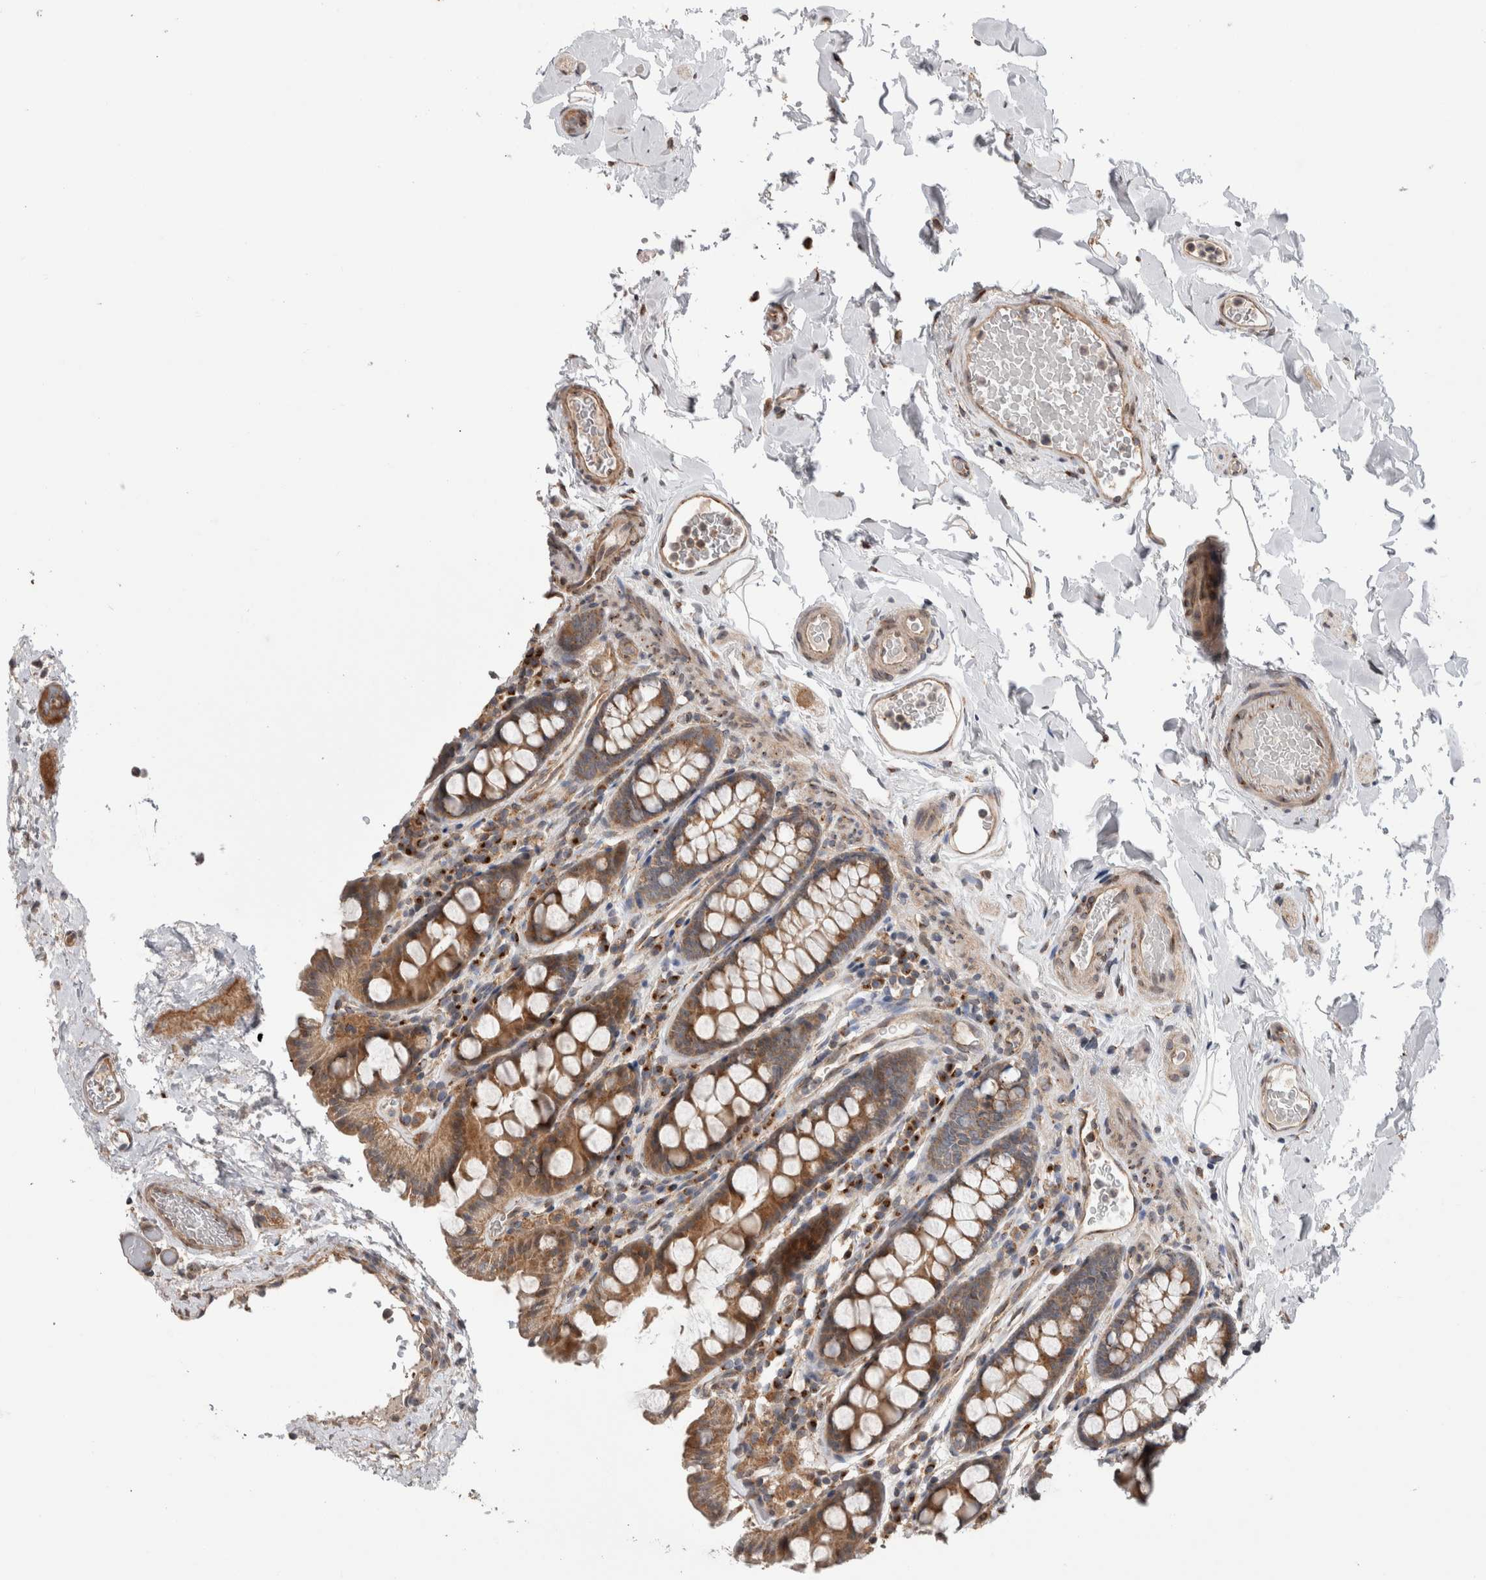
{"staining": {"intensity": "moderate", "quantity": ">75%", "location": "cytoplasmic/membranous"}, "tissue": "colon", "cell_type": "Endothelial cells", "image_type": "normal", "snomed": [{"axis": "morphology", "description": "Normal tissue, NOS"}, {"axis": "topography", "description": "Colon"}, {"axis": "topography", "description": "Peripheral nerve tissue"}], "caption": "Moderate cytoplasmic/membranous positivity is seen in approximately >75% of endothelial cells in unremarkable colon.", "gene": "TRIM5", "patient": {"sex": "female", "age": 61}}